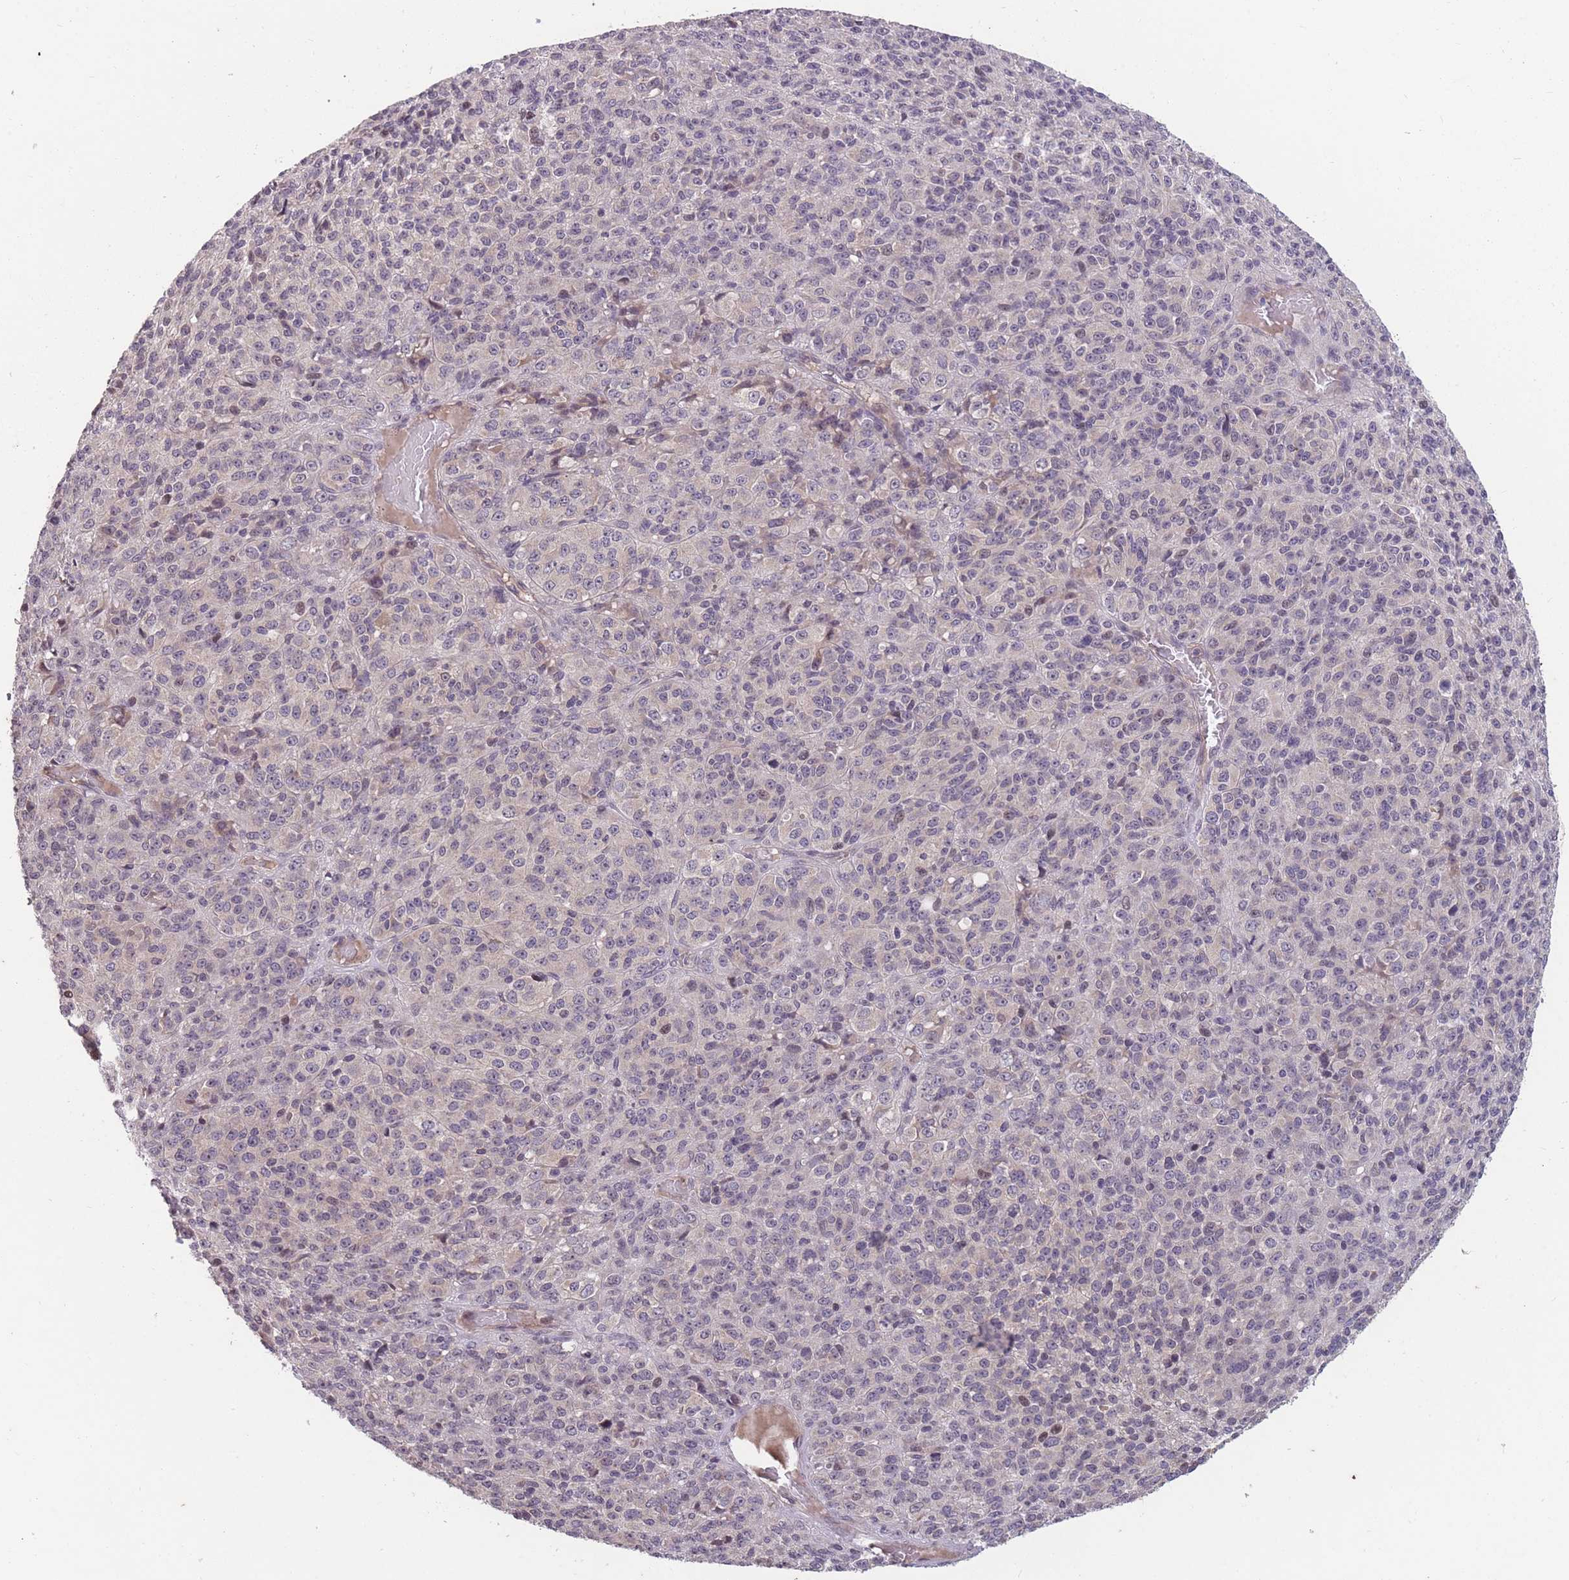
{"staining": {"intensity": "negative", "quantity": "none", "location": "none"}, "tissue": "melanoma", "cell_type": "Tumor cells", "image_type": "cancer", "snomed": [{"axis": "morphology", "description": "Malignant melanoma, Metastatic site"}, {"axis": "topography", "description": "Brain"}], "caption": "Image shows no significant protein staining in tumor cells of malignant melanoma (metastatic site).", "gene": "GGT5", "patient": {"sex": "female", "age": 56}}